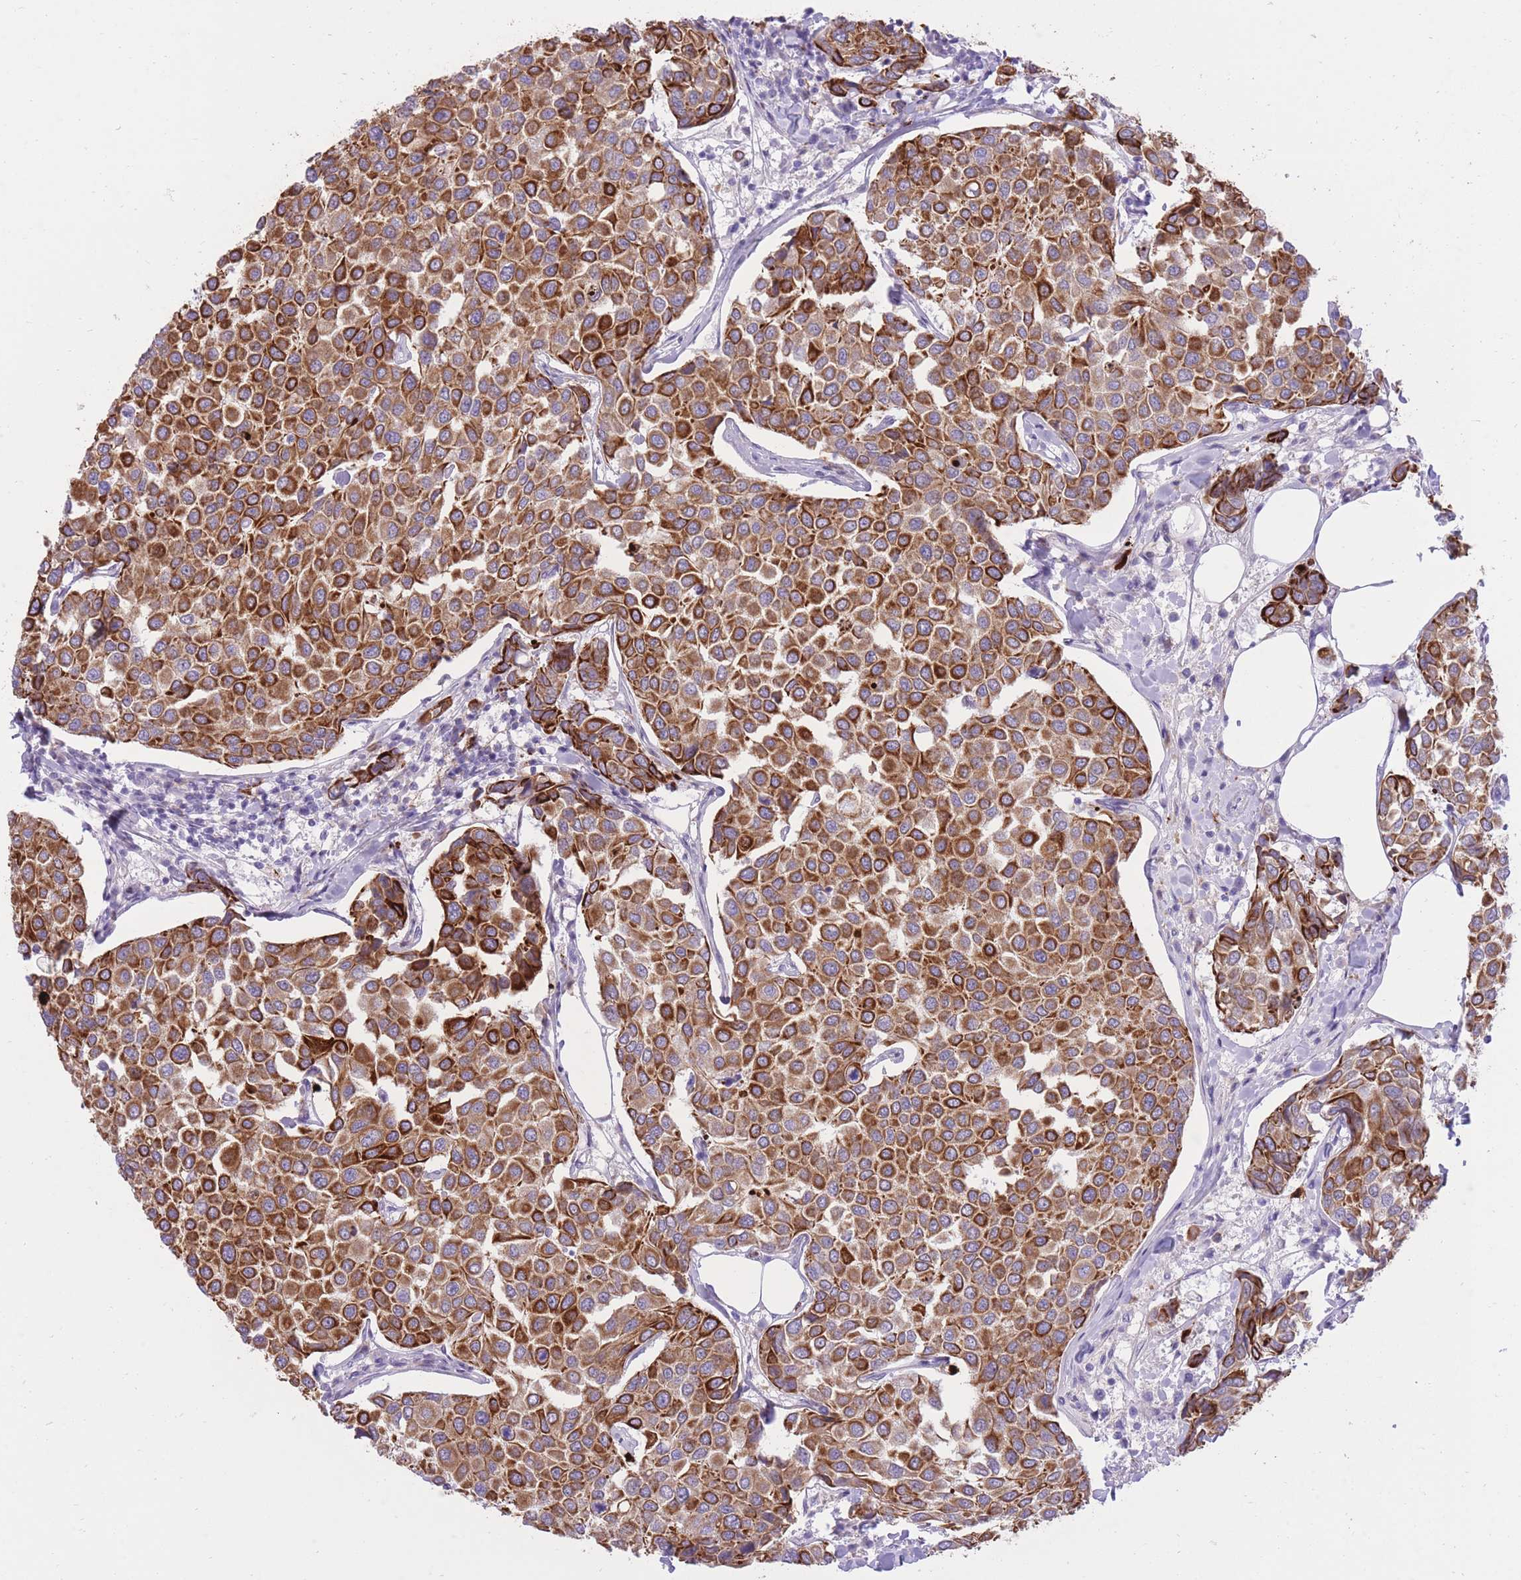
{"staining": {"intensity": "strong", "quantity": ">75%", "location": "cytoplasmic/membranous"}, "tissue": "breast cancer", "cell_type": "Tumor cells", "image_type": "cancer", "snomed": [{"axis": "morphology", "description": "Duct carcinoma"}, {"axis": "topography", "description": "Breast"}], "caption": "Human breast invasive ductal carcinoma stained for a protein (brown) exhibits strong cytoplasmic/membranous positive expression in approximately >75% of tumor cells.", "gene": "MEIS3", "patient": {"sex": "female", "age": 55}}